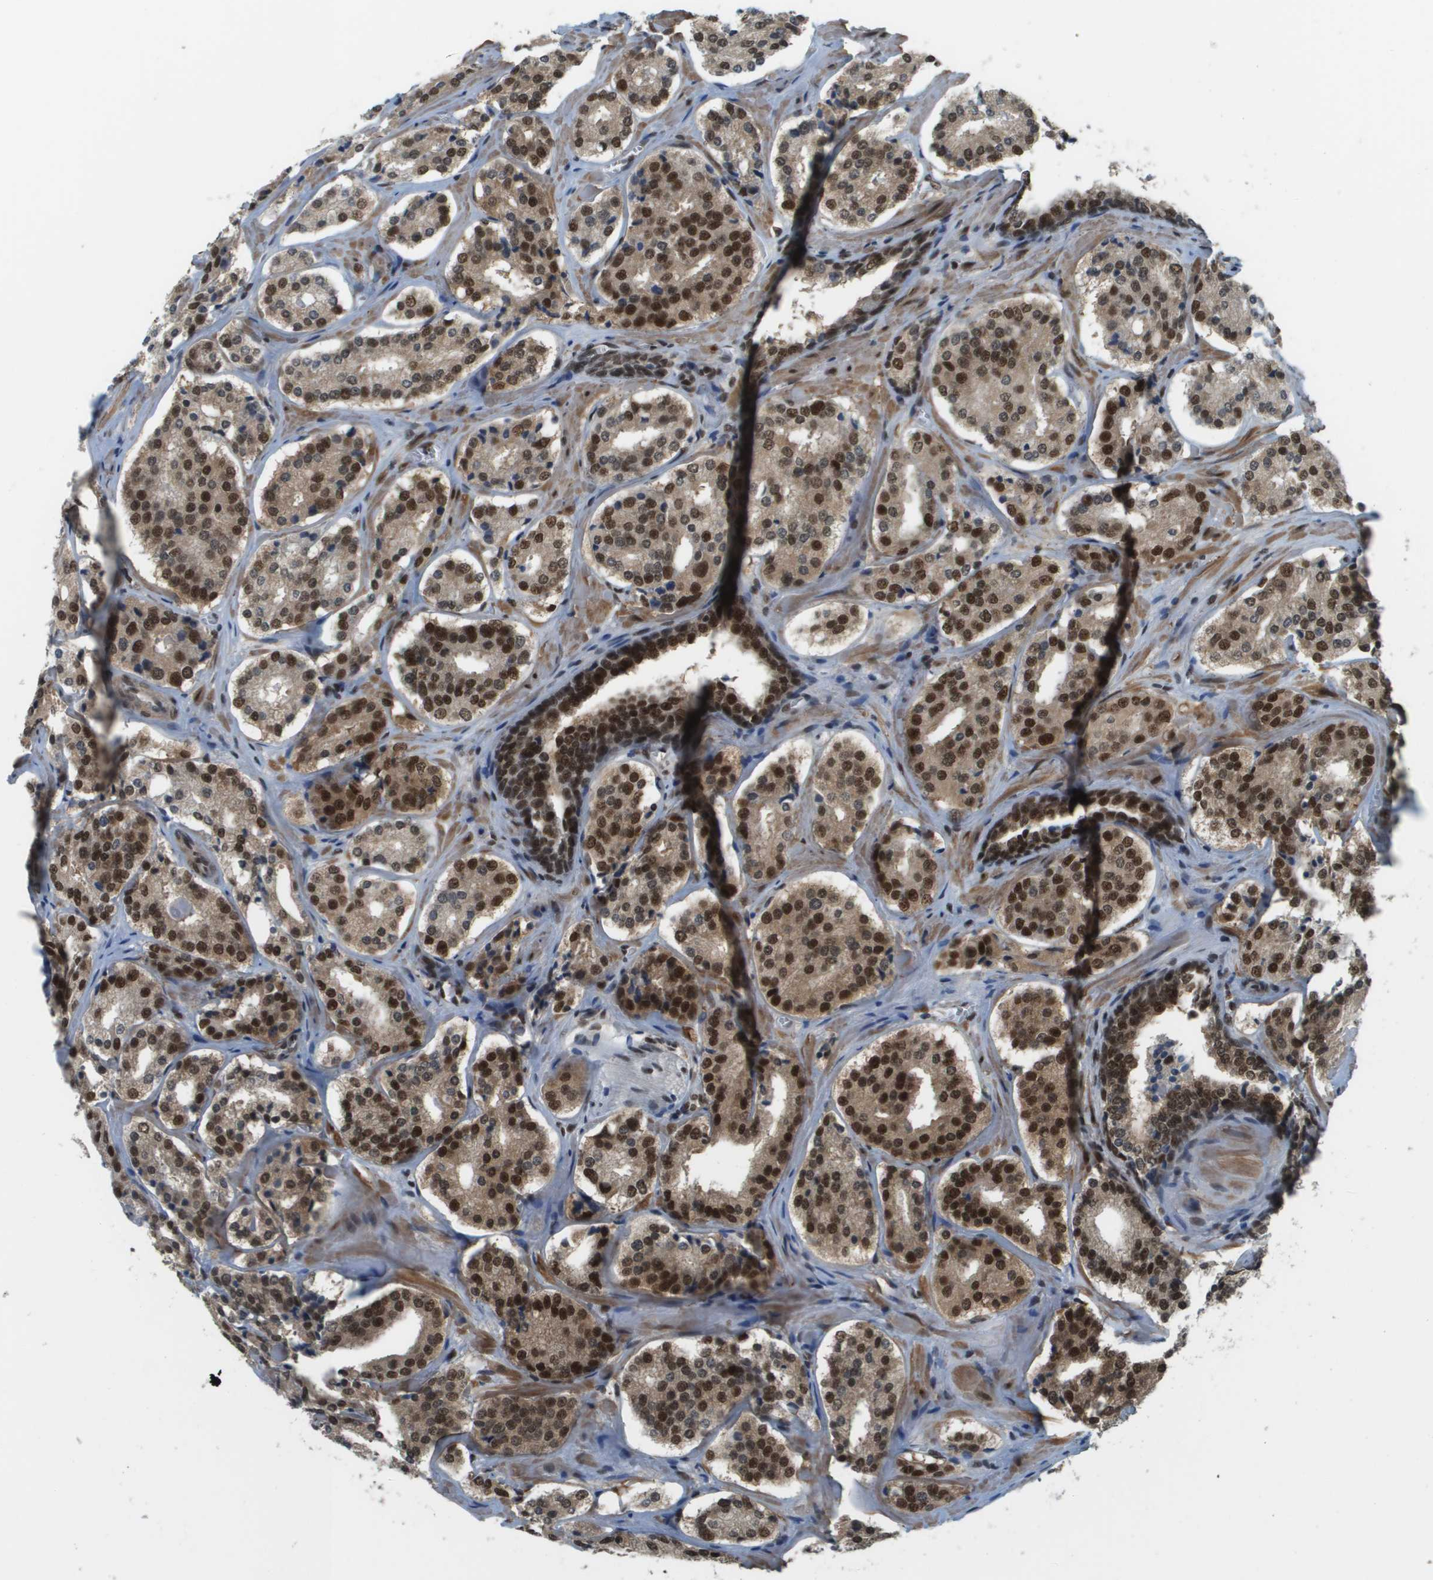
{"staining": {"intensity": "strong", "quantity": ">75%", "location": "cytoplasmic/membranous,nuclear"}, "tissue": "prostate cancer", "cell_type": "Tumor cells", "image_type": "cancer", "snomed": [{"axis": "morphology", "description": "Adenocarcinoma, High grade"}, {"axis": "topography", "description": "Prostate"}], "caption": "Protein expression analysis of human prostate cancer reveals strong cytoplasmic/membranous and nuclear positivity in about >75% of tumor cells.", "gene": "PRCC", "patient": {"sex": "male", "age": 60}}